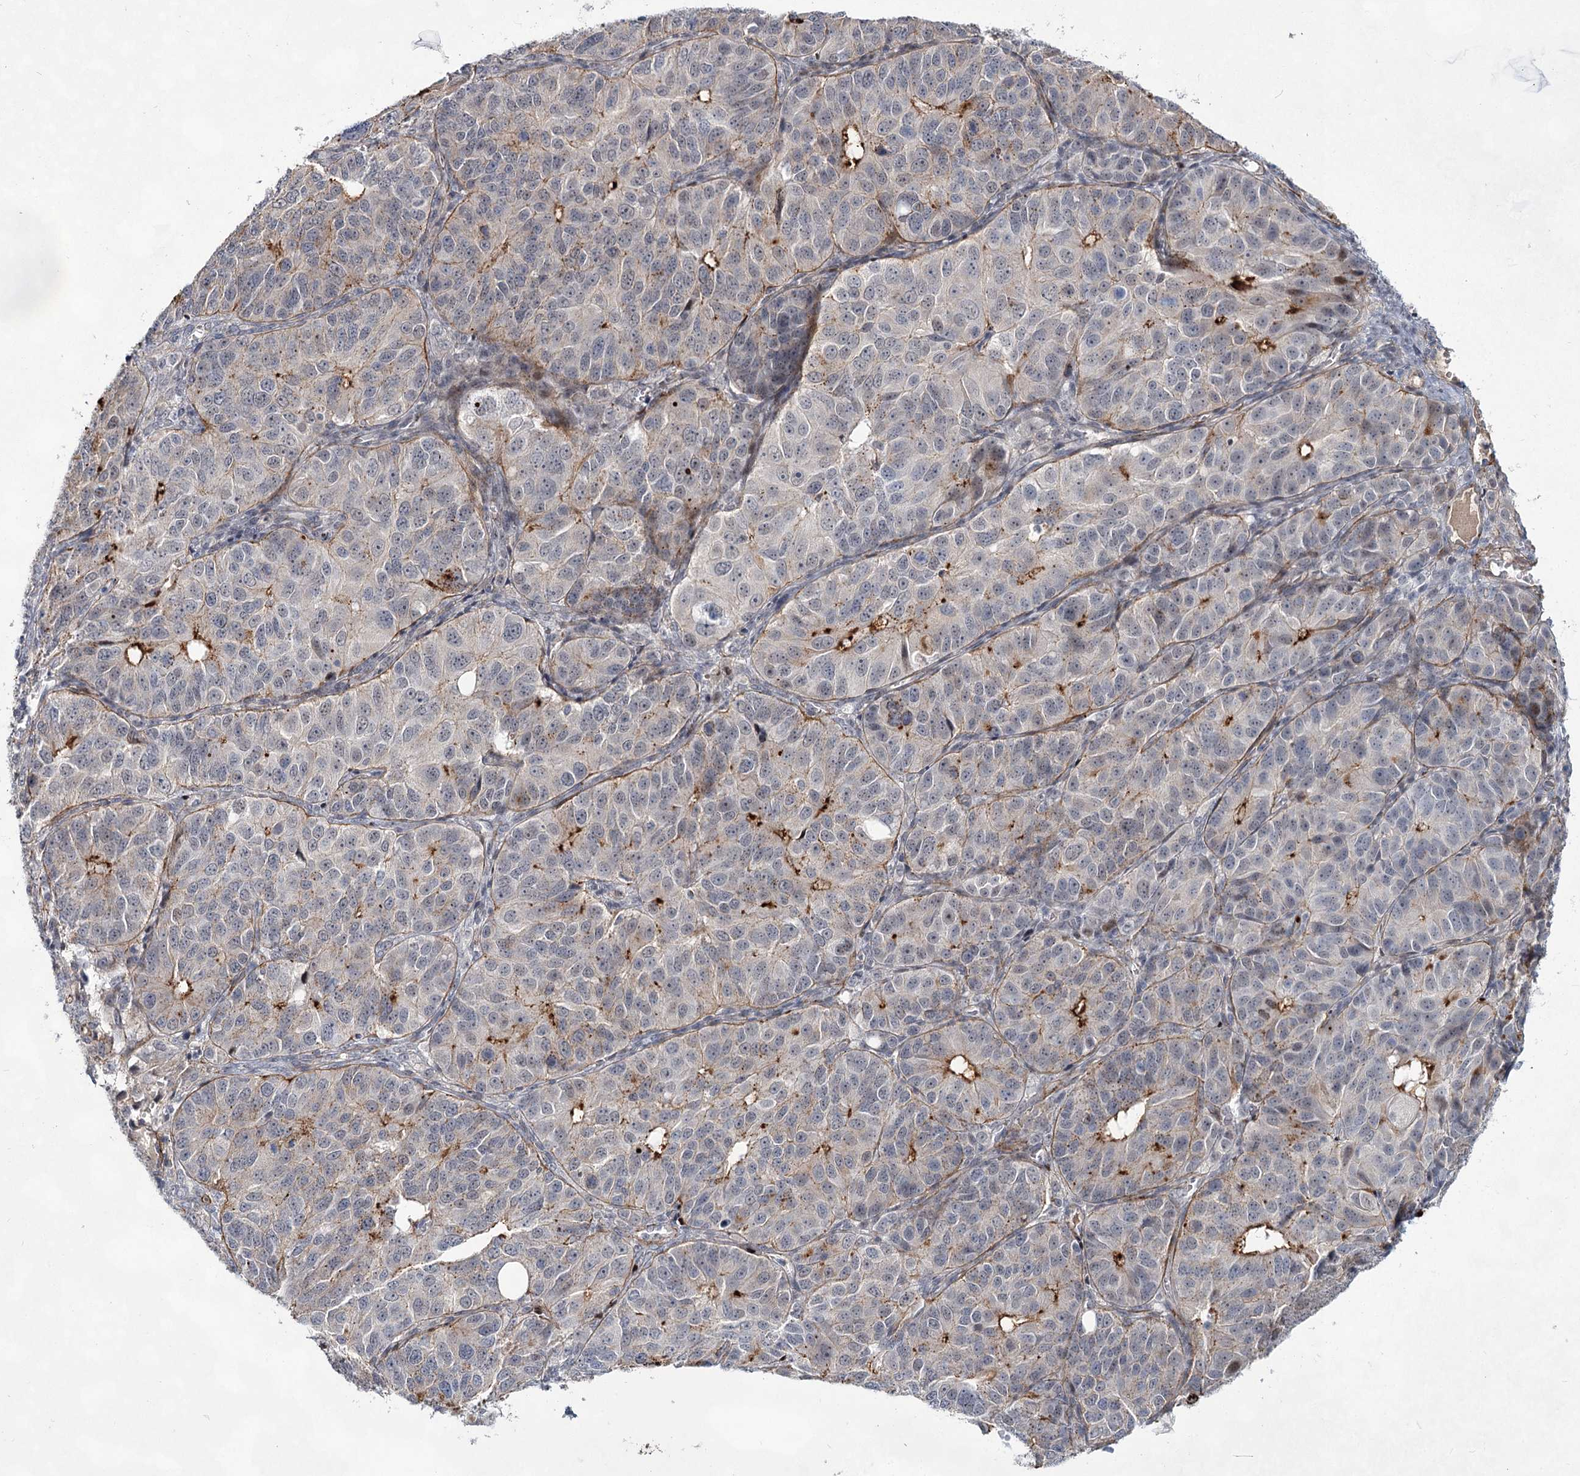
{"staining": {"intensity": "moderate", "quantity": "<25%", "location": "cytoplasmic/membranous"}, "tissue": "ovarian cancer", "cell_type": "Tumor cells", "image_type": "cancer", "snomed": [{"axis": "morphology", "description": "Carcinoma, endometroid"}, {"axis": "topography", "description": "Ovary"}], "caption": "Tumor cells display moderate cytoplasmic/membranous expression in about <25% of cells in ovarian endometroid carcinoma.", "gene": "ATL2", "patient": {"sex": "female", "age": 51}}